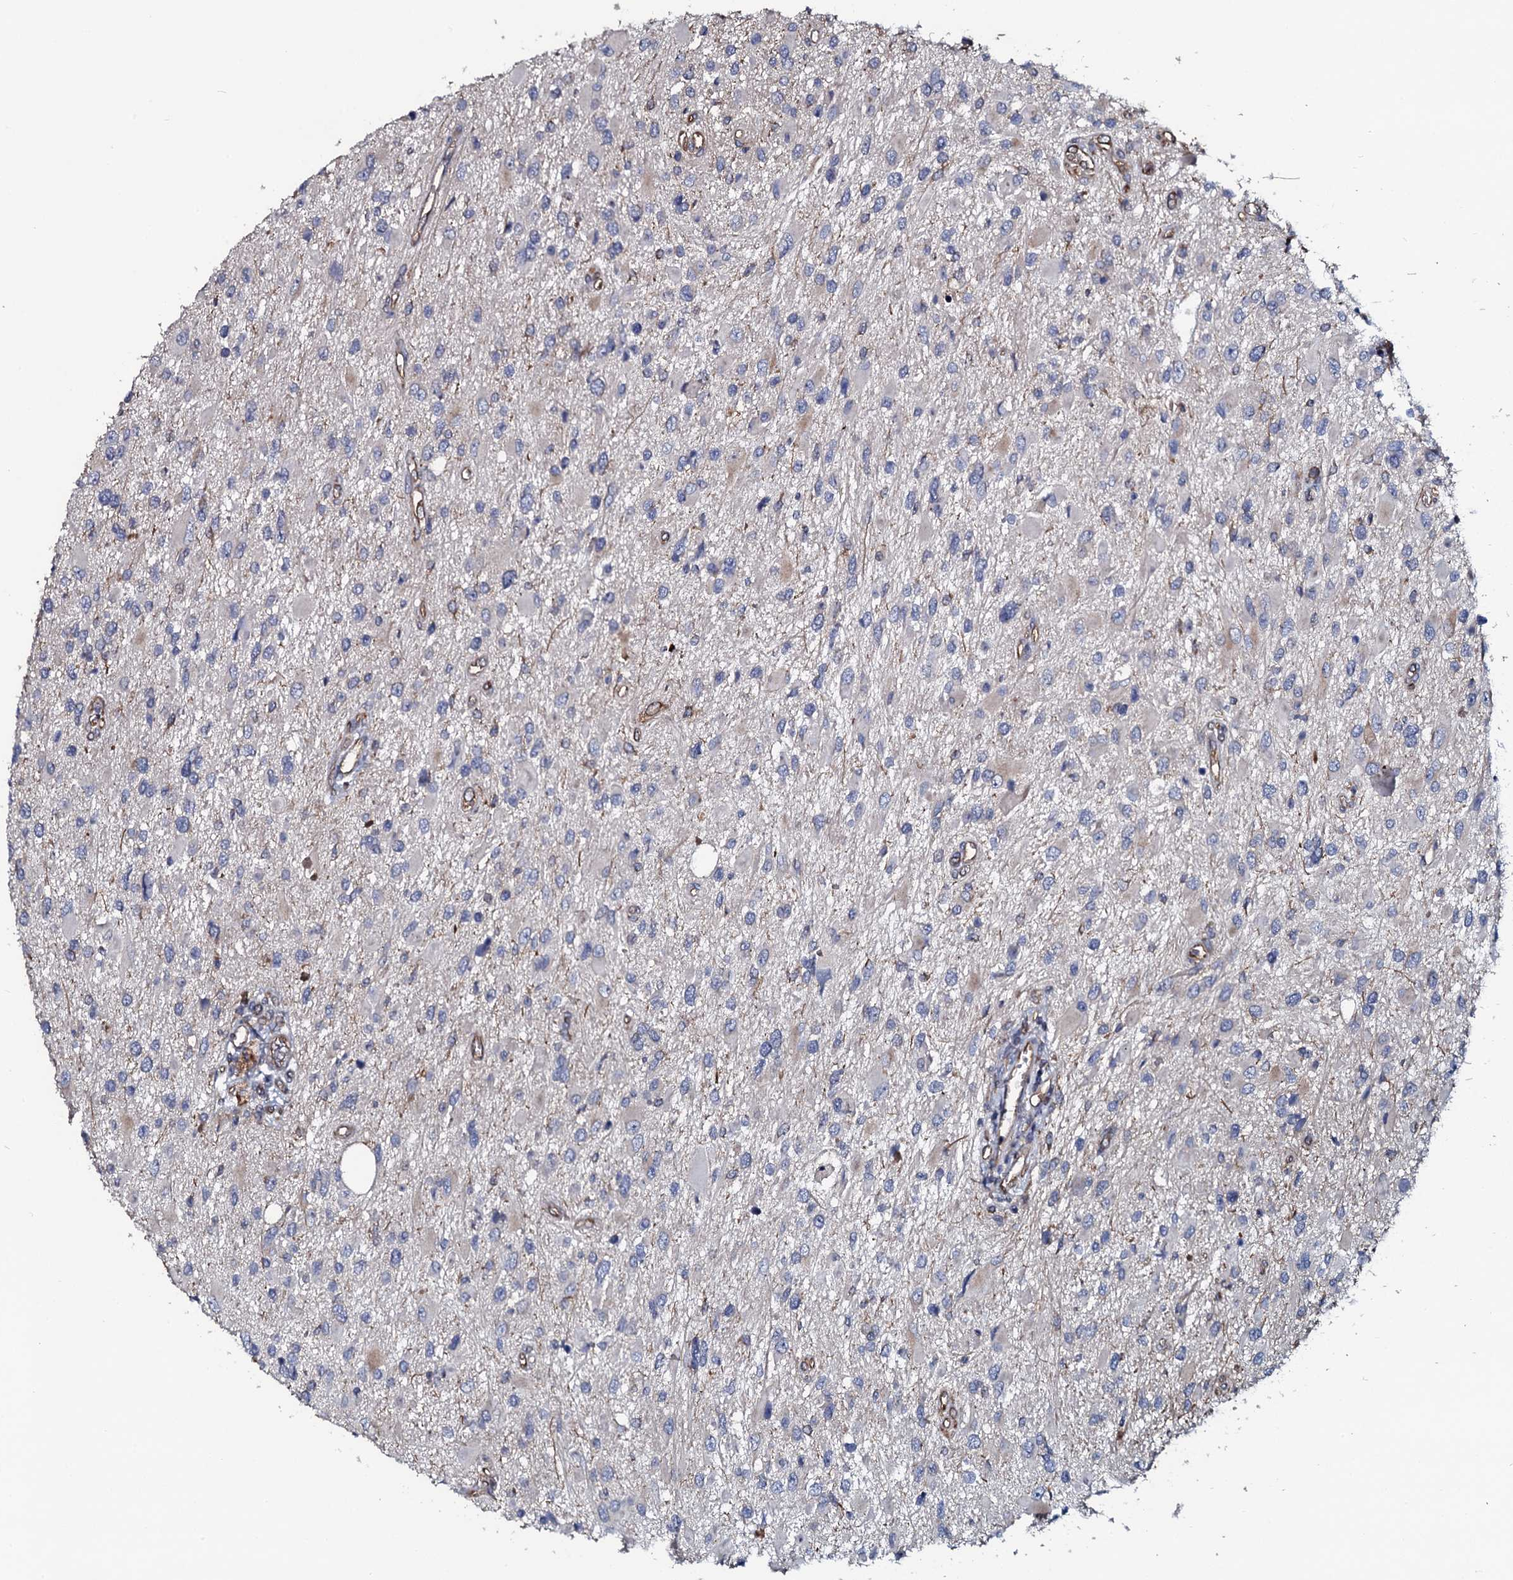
{"staining": {"intensity": "negative", "quantity": "none", "location": "none"}, "tissue": "glioma", "cell_type": "Tumor cells", "image_type": "cancer", "snomed": [{"axis": "morphology", "description": "Glioma, malignant, High grade"}, {"axis": "topography", "description": "Brain"}], "caption": "Tumor cells are negative for brown protein staining in glioma.", "gene": "TMEM151A", "patient": {"sex": "male", "age": 53}}